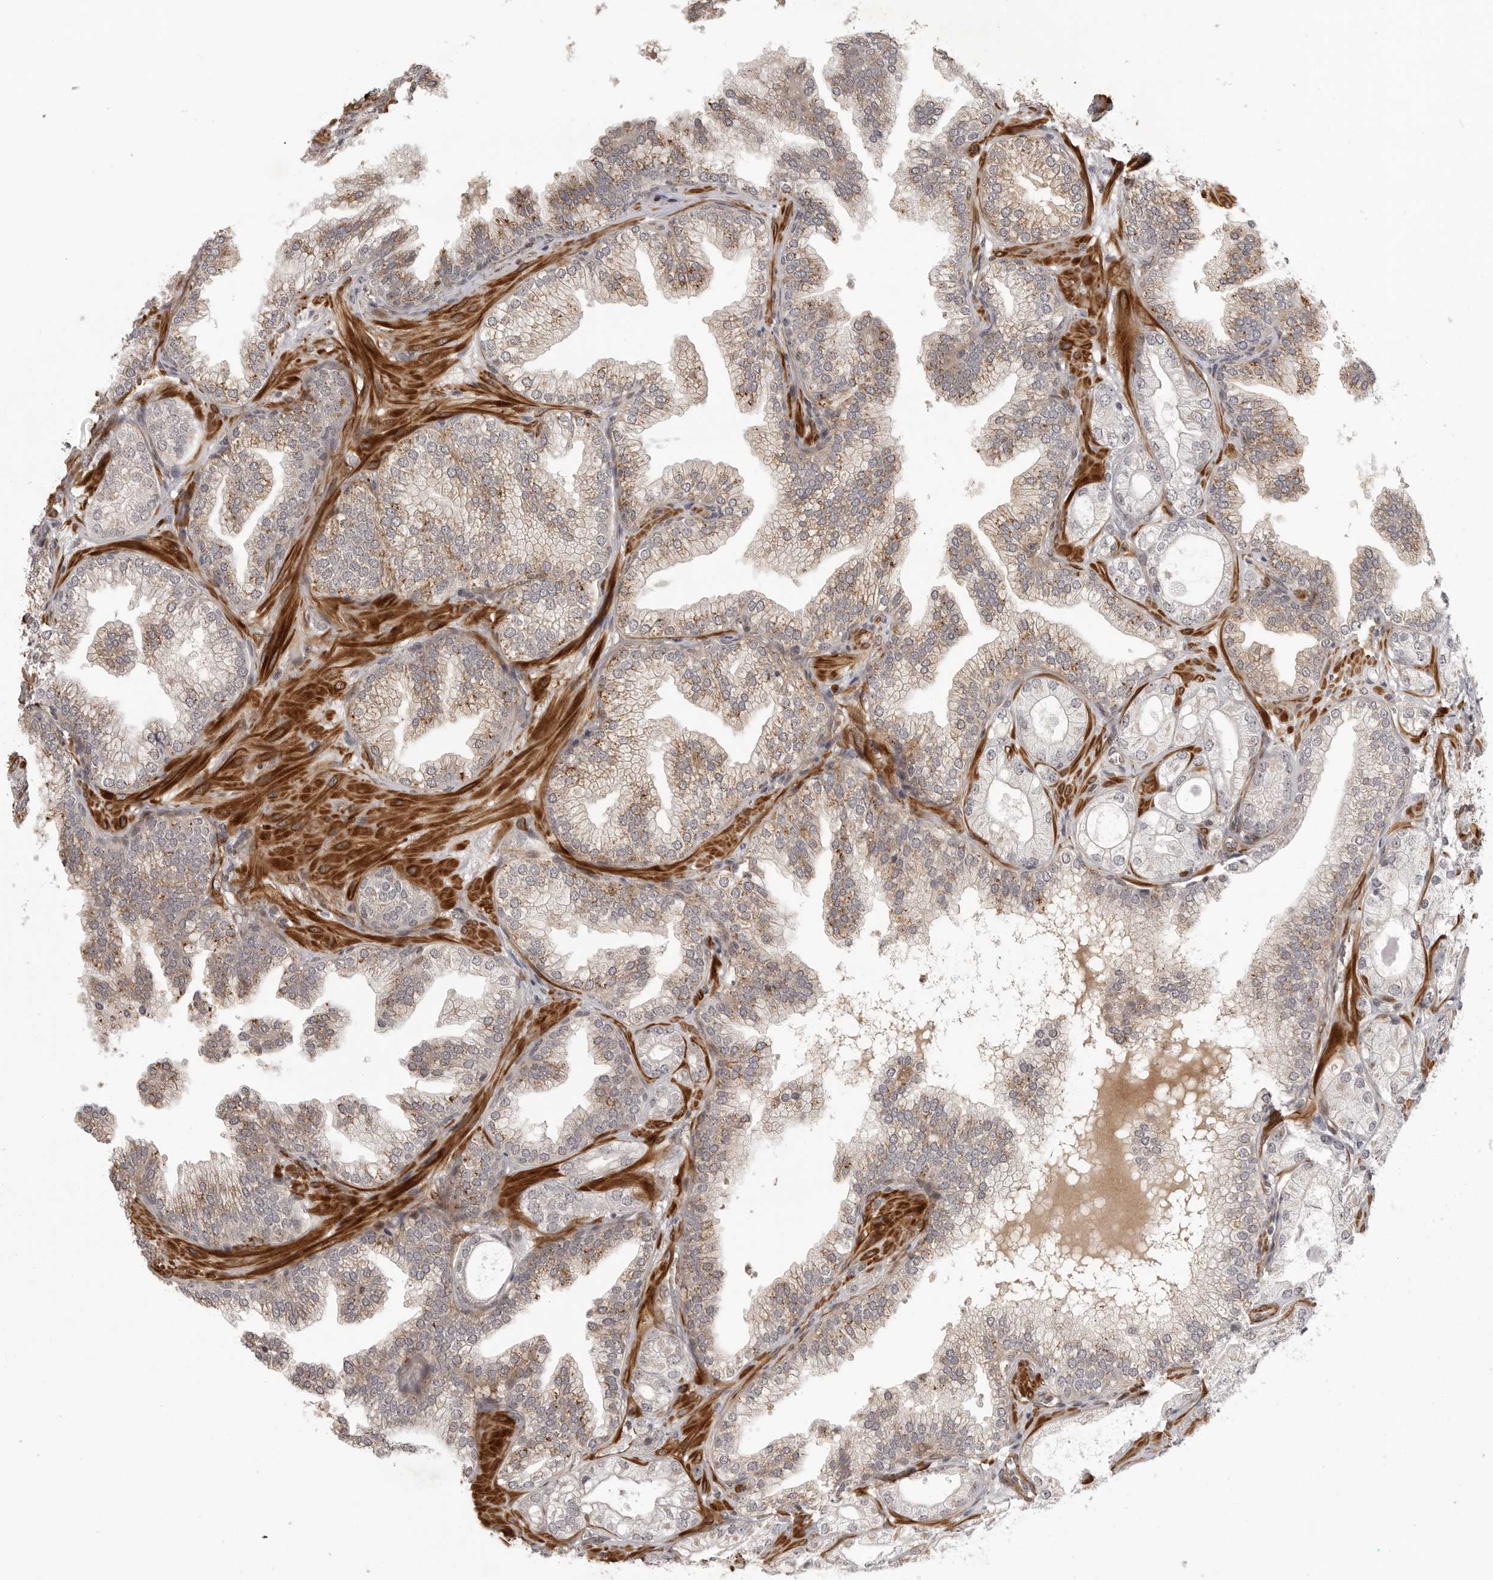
{"staining": {"intensity": "weak", "quantity": "25%-75%", "location": "cytoplasmic/membranous"}, "tissue": "prostate cancer", "cell_type": "Tumor cells", "image_type": "cancer", "snomed": [{"axis": "morphology", "description": "Adenocarcinoma, High grade"}, {"axis": "topography", "description": "Prostate"}], "caption": "Adenocarcinoma (high-grade) (prostate) stained for a protein (brown) exhibits weak cytoplasmic/membranous positive positivity in about 25%-75% of tumor cells.", "gene": "TUT4", "patient": {"sex": "male", "age": 58}}